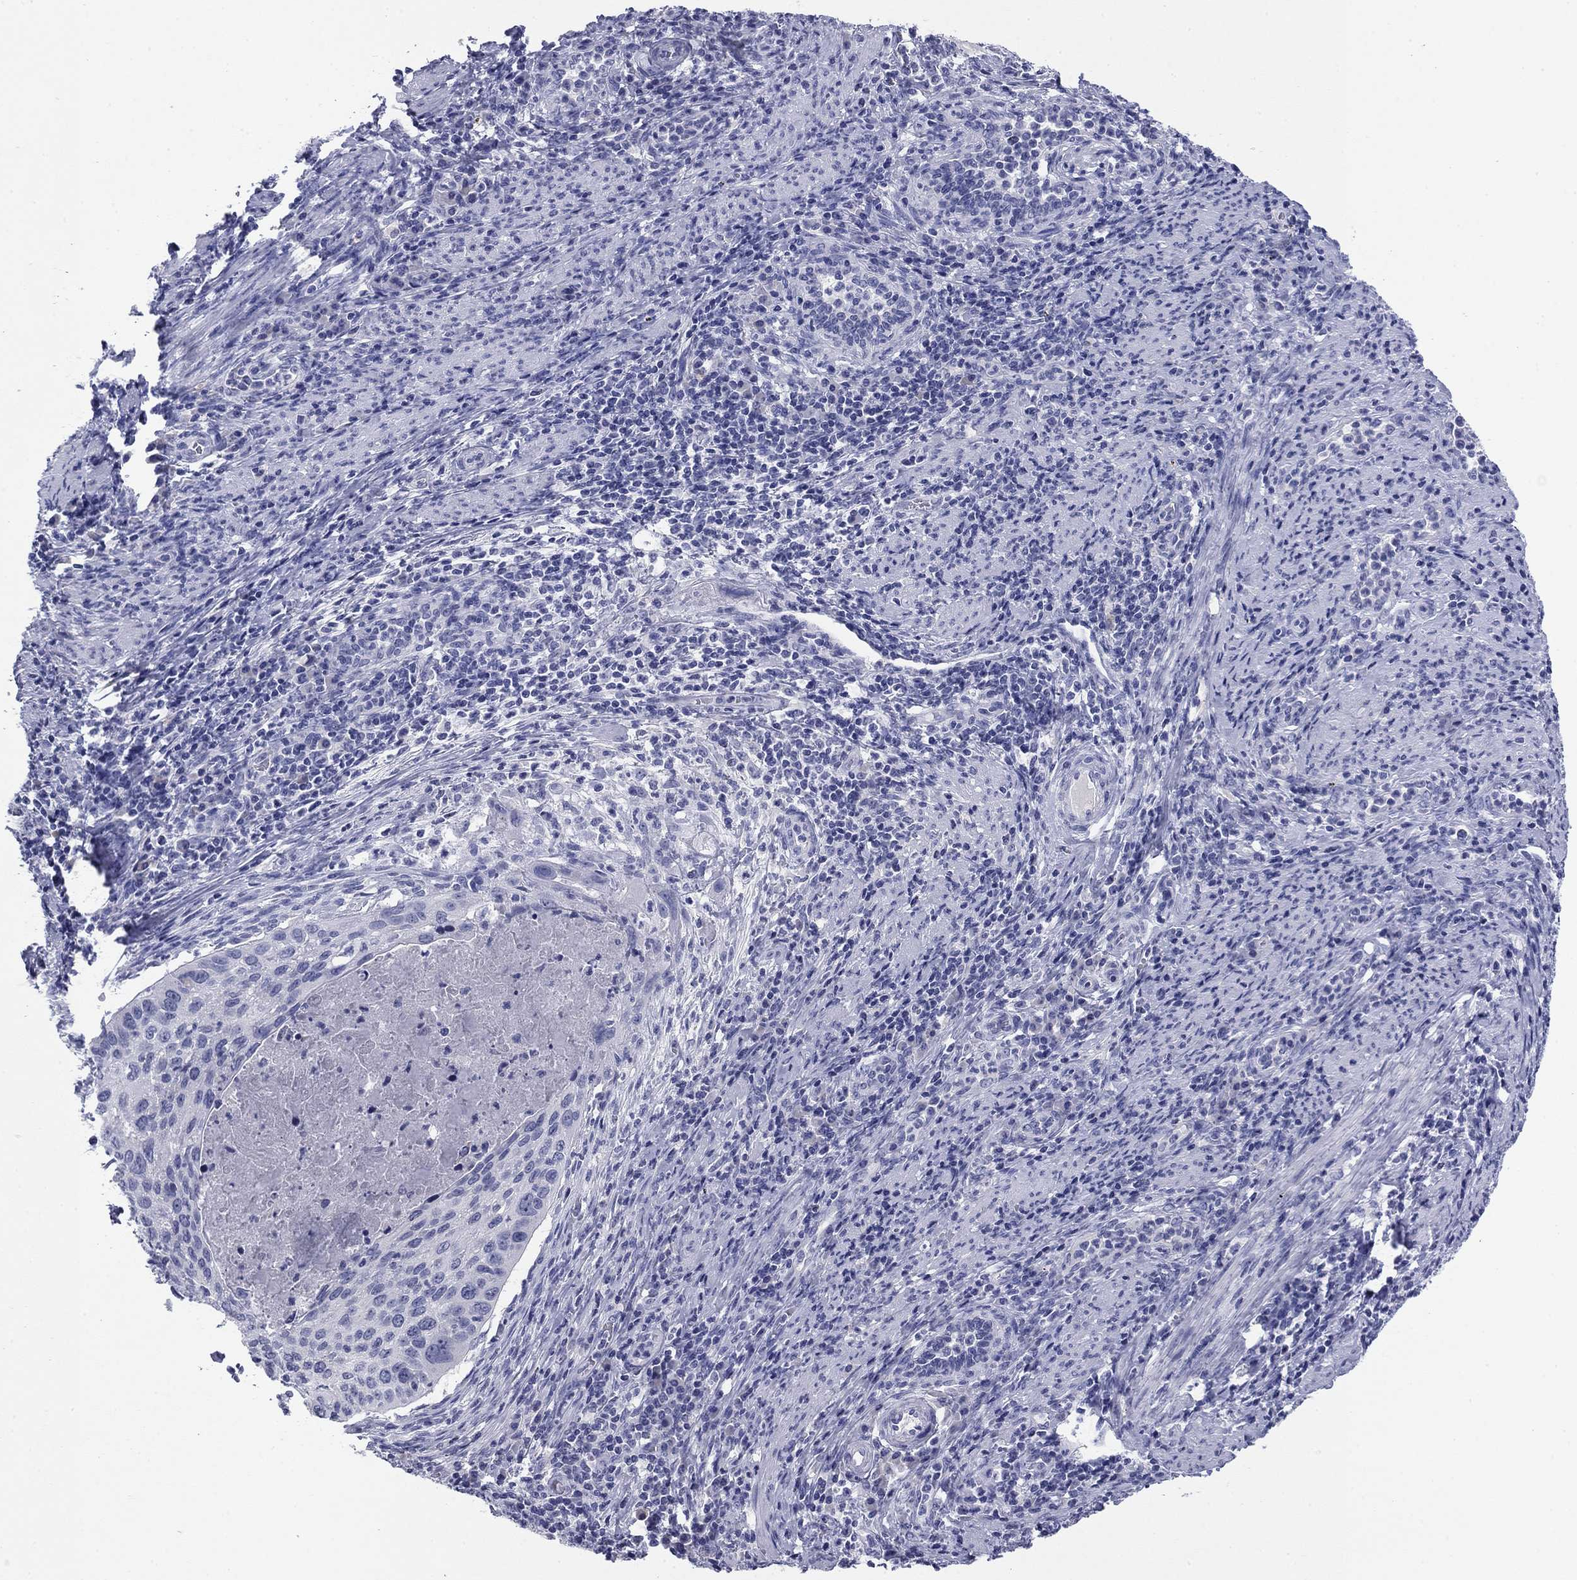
{"staining": {"intensity": "negative", "quantity": "none", "location": "none"}, "tissue": "cervical cancer", "cell_type": "Tumor cells", "image_type": "cancer", "snomed": [{"axis": "morphology", "description": "Squamous cell carcinoma, NOS"}, {"axis": "topography", "description": "Cervix"}], "caption": "Tumor cells are negative for brown protein staining in cervical squamous cell carcinoma. Nuclei are stained in blue.", "gene": "ABCC2", "patient": {"sex": "female", "age": 26}}